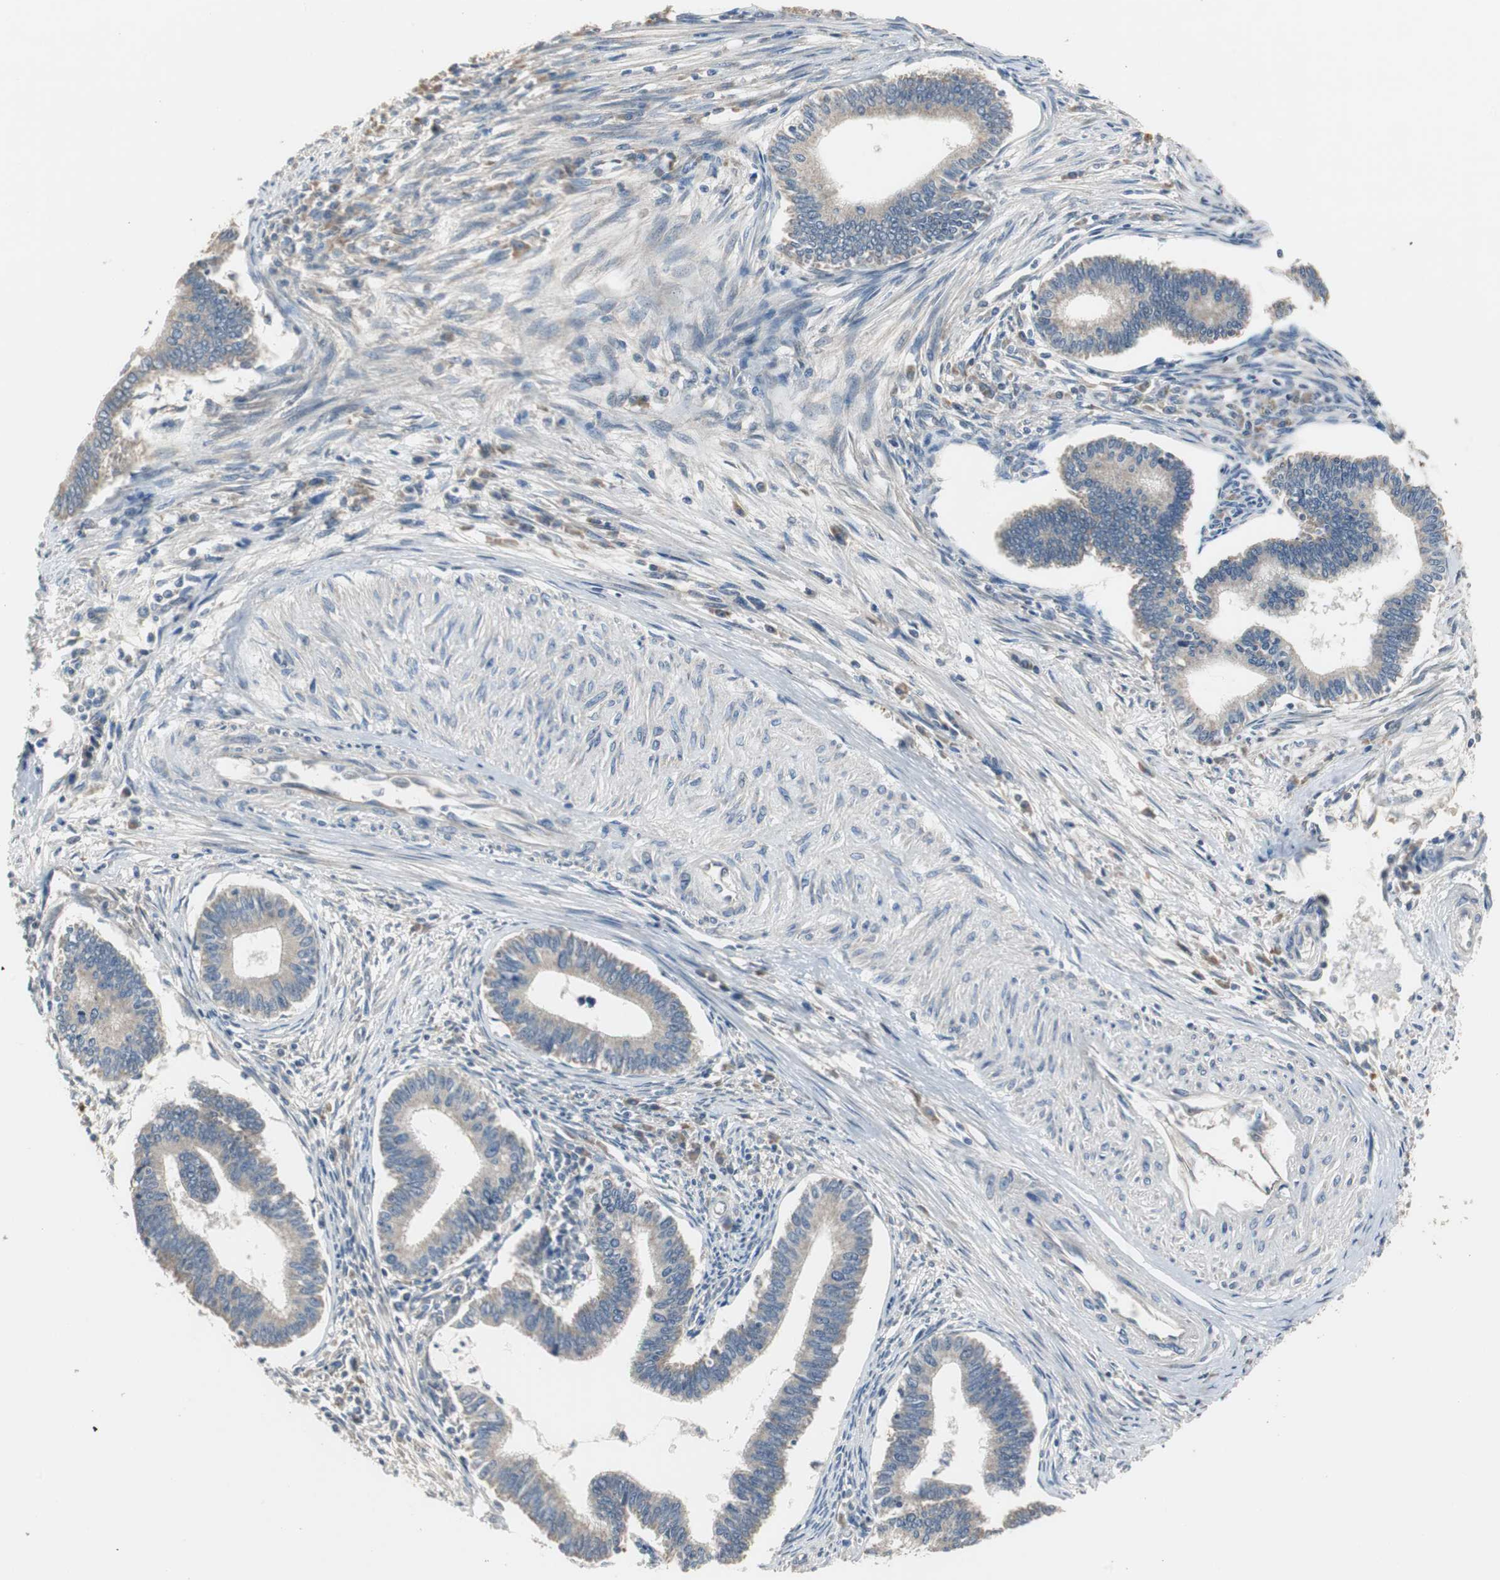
{"staining": {"intensity": "weak", "quantity": "25%-75%", "location": "cytoplasmic/membranous"}, "tissue": "cervical cancer", "cell_type": "Tumor cells", "image_type": "cancer", "snomed": [{"axis": "morphology", "description": "Adenocarcinoma, NOS"}, {"axis": "topography", "description": "Cervix"}], "caption": "Immunohistochemical staining of adenocarcinoma (cervical) exhibits low levels of weak cytoplasmic/membranous expression in approximately 25%-75% of tumor cells. The protein of interest is shown in brown color, while the nuclei are stained blue.", "gene": "MYT1", "patient": {"sex": "female", "age": 36}}